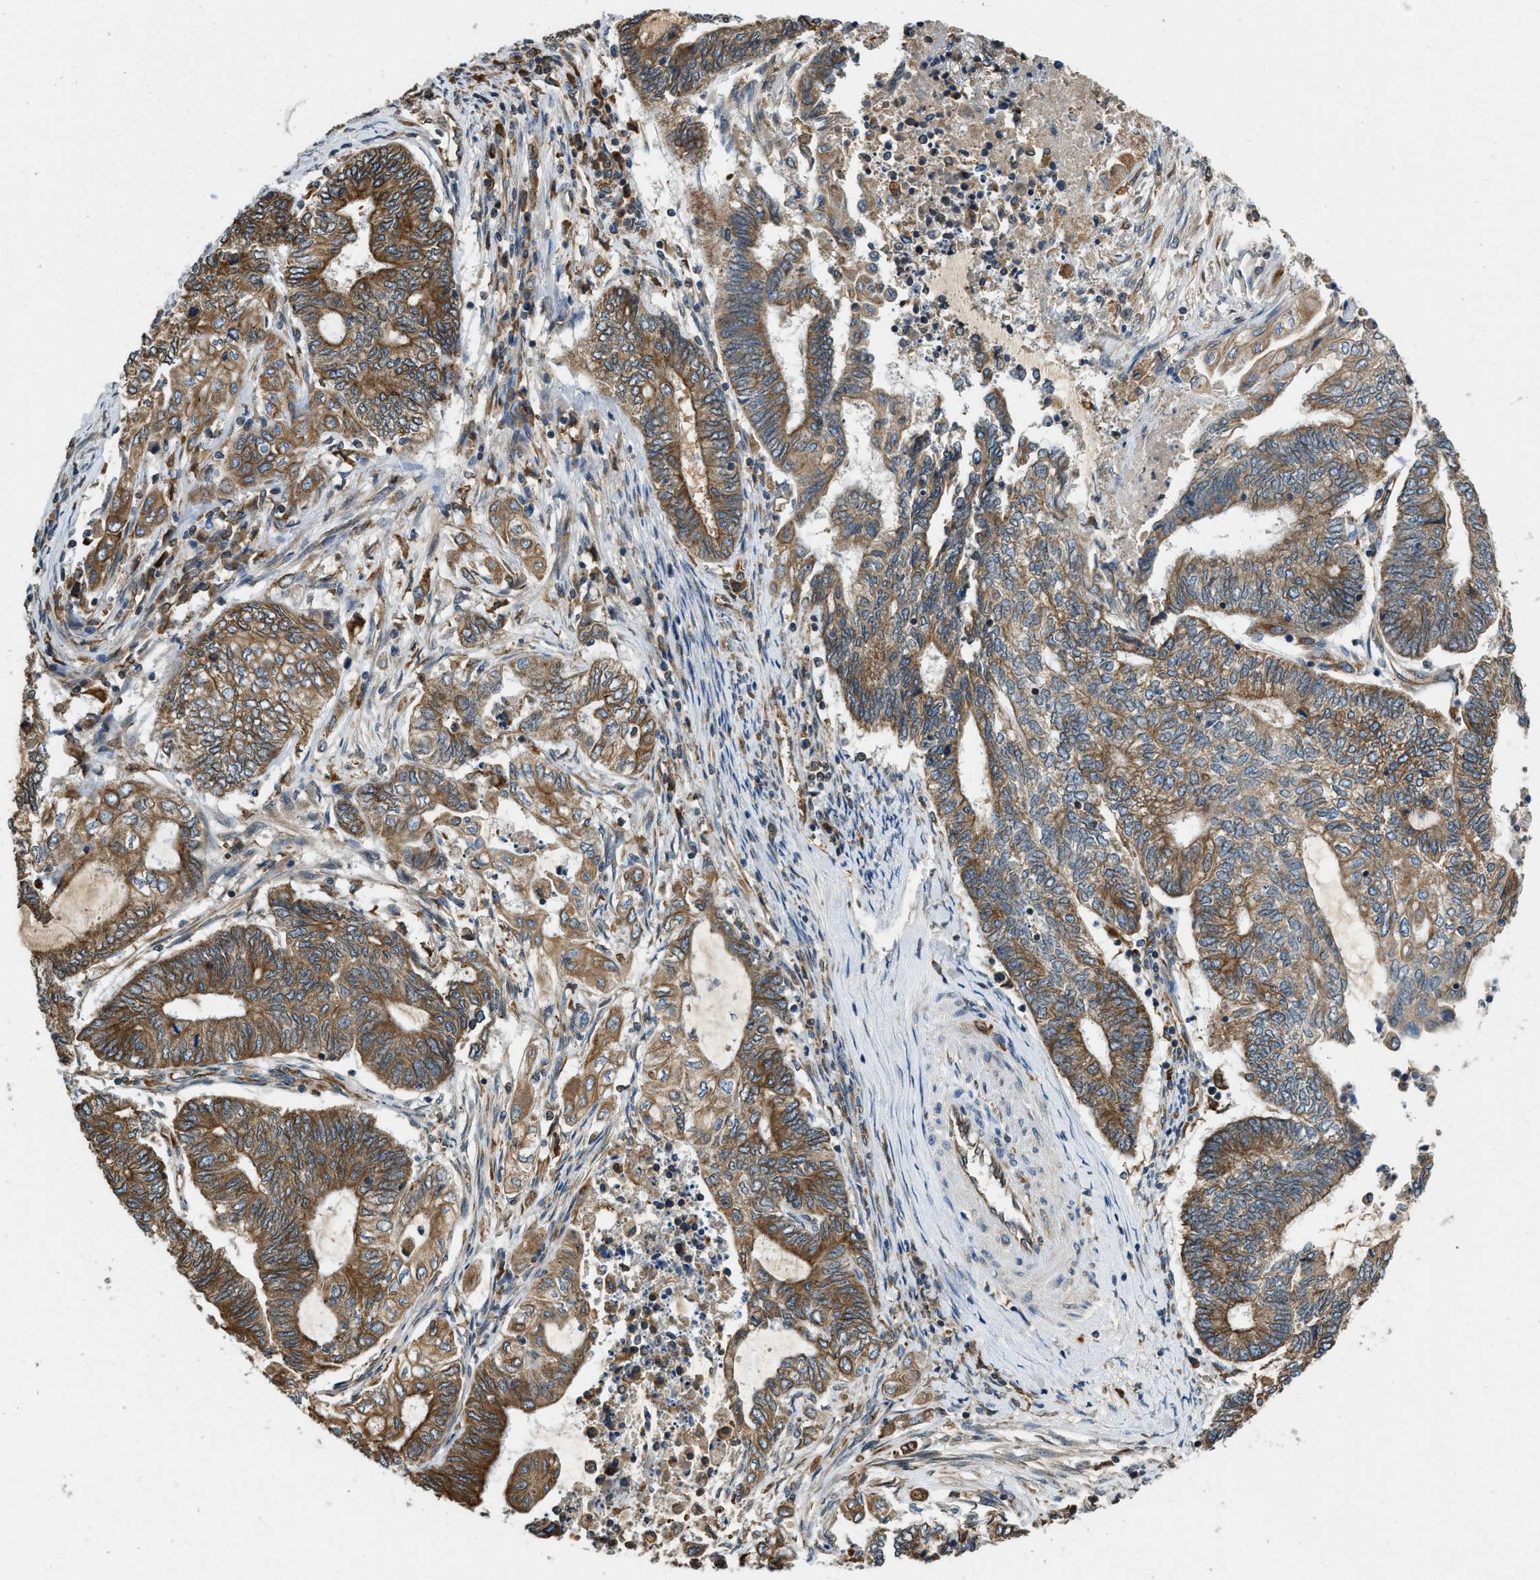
{"staining": {"intensity": "strong", "quantity": ">75%", "location": "cytoplasmic/membranous"}, "tissue": "endometrial cancer", "cell_type": "Tumor cells", "image_type": "cancer", "snomed": [{"axis": "morphology", "description": "Adenocarcinoma, NOS"}, {"axis": "topography", "description": "Uterus"}, {"axis": "topography", "description": "Endometrium"}], "caption": "Human endometrial cancer (adenocarcinoma) stained with a brown dye displays strong cytoplasmic/membranous positive positivity in about >75% of tumor cells.", "gene": "BCAP31", "patient": {"sex": "female", "age": 70}}